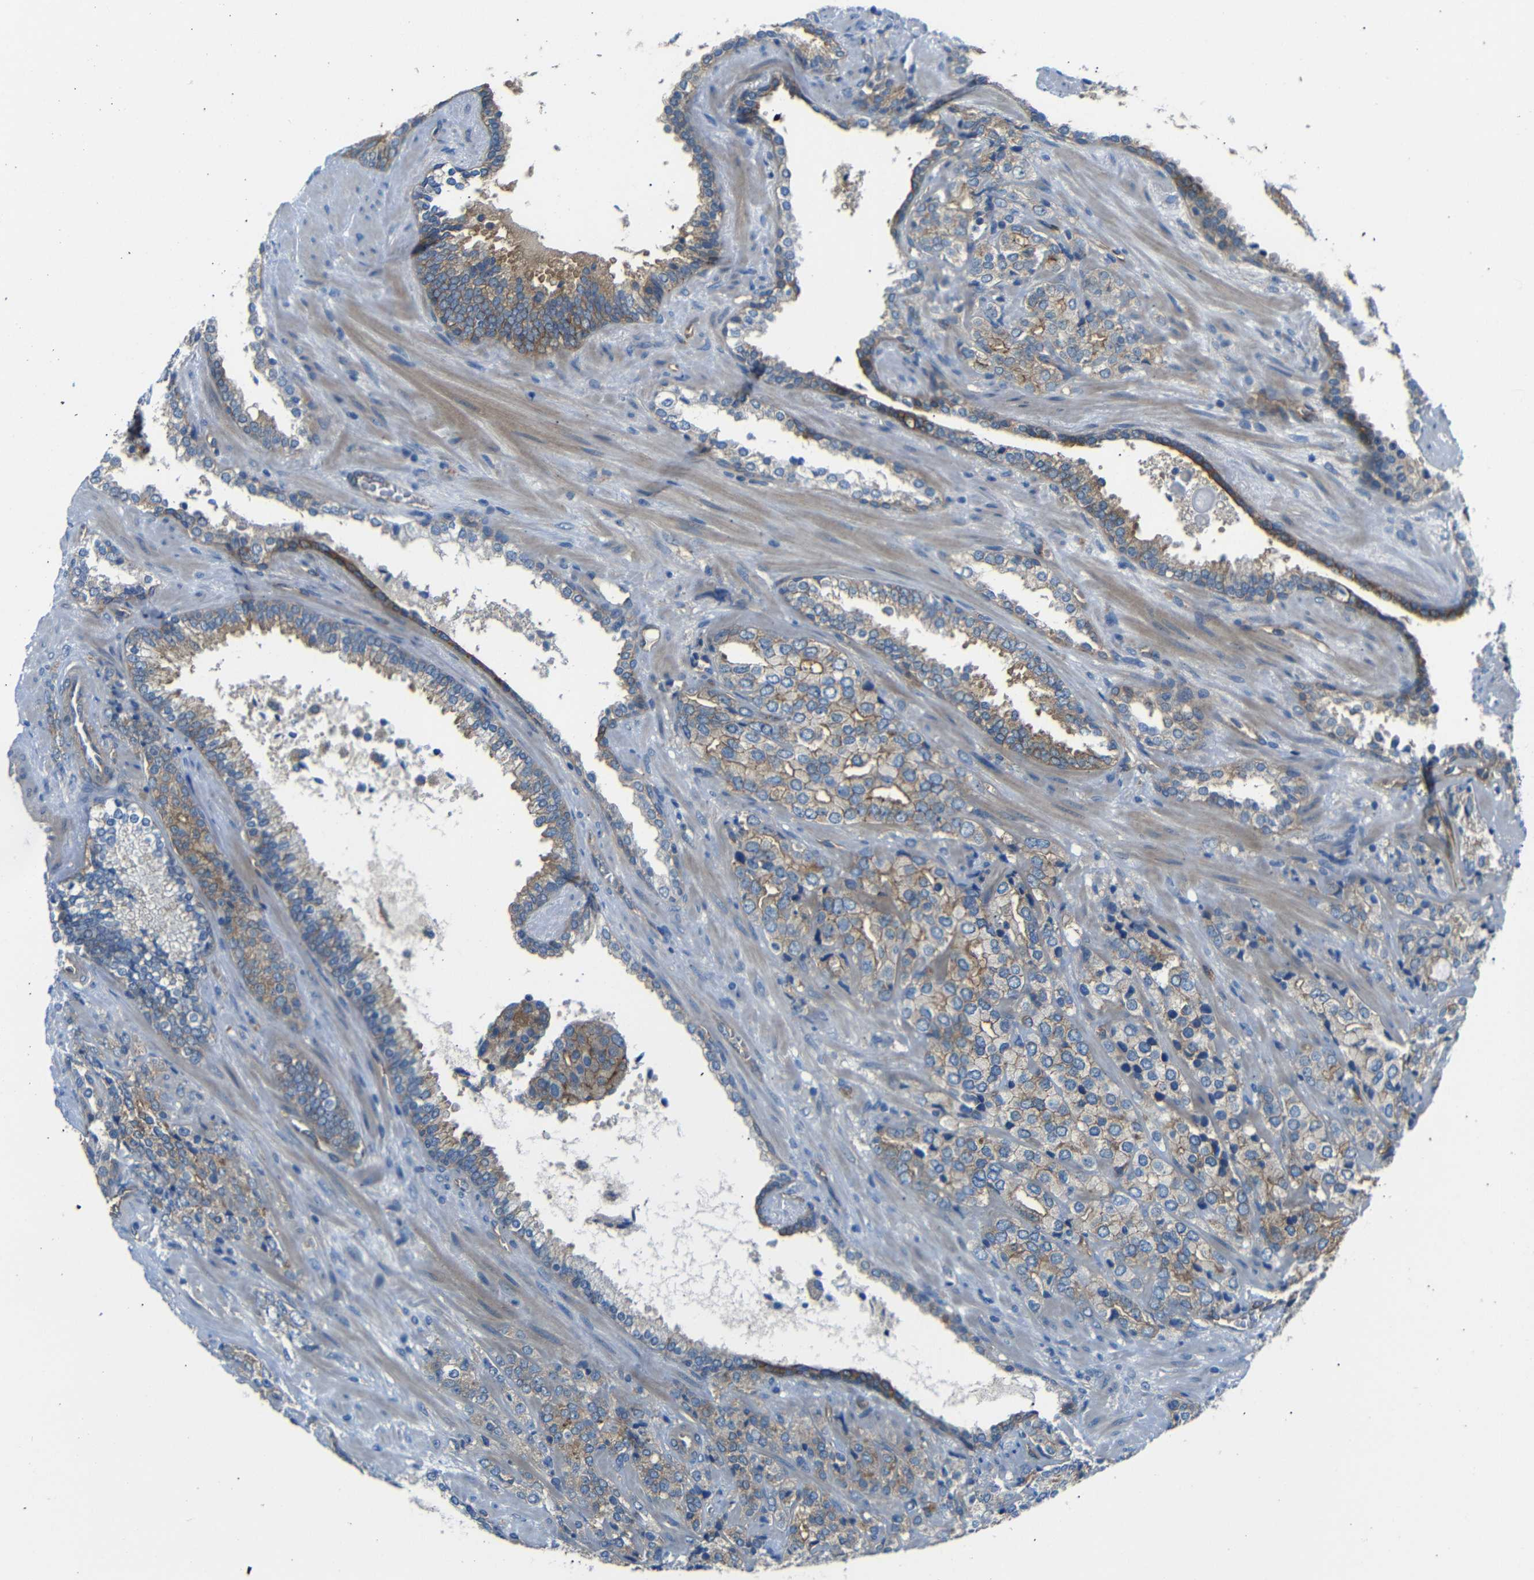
{"staining": {"intensity": "weak", "quantity": ">75%", "location": "cytoplasmic/membranous"}, "tissue": "prostate cancer", "cell_type": "Tumor cells", "image_type": "cancer", "snomed": [{"axis": "morphology", "description": "Adenocarcinoma, High grade"}, {"axis": "topography", "description": "Prostate"}], "caption": "A low amount of weak cytoplasmic/membranous staining is present in approximately >75% of tumor cells in prostate cancer tissue.", "gene": "MYO1B", "patient": {"sex": "male", "age": 71}}